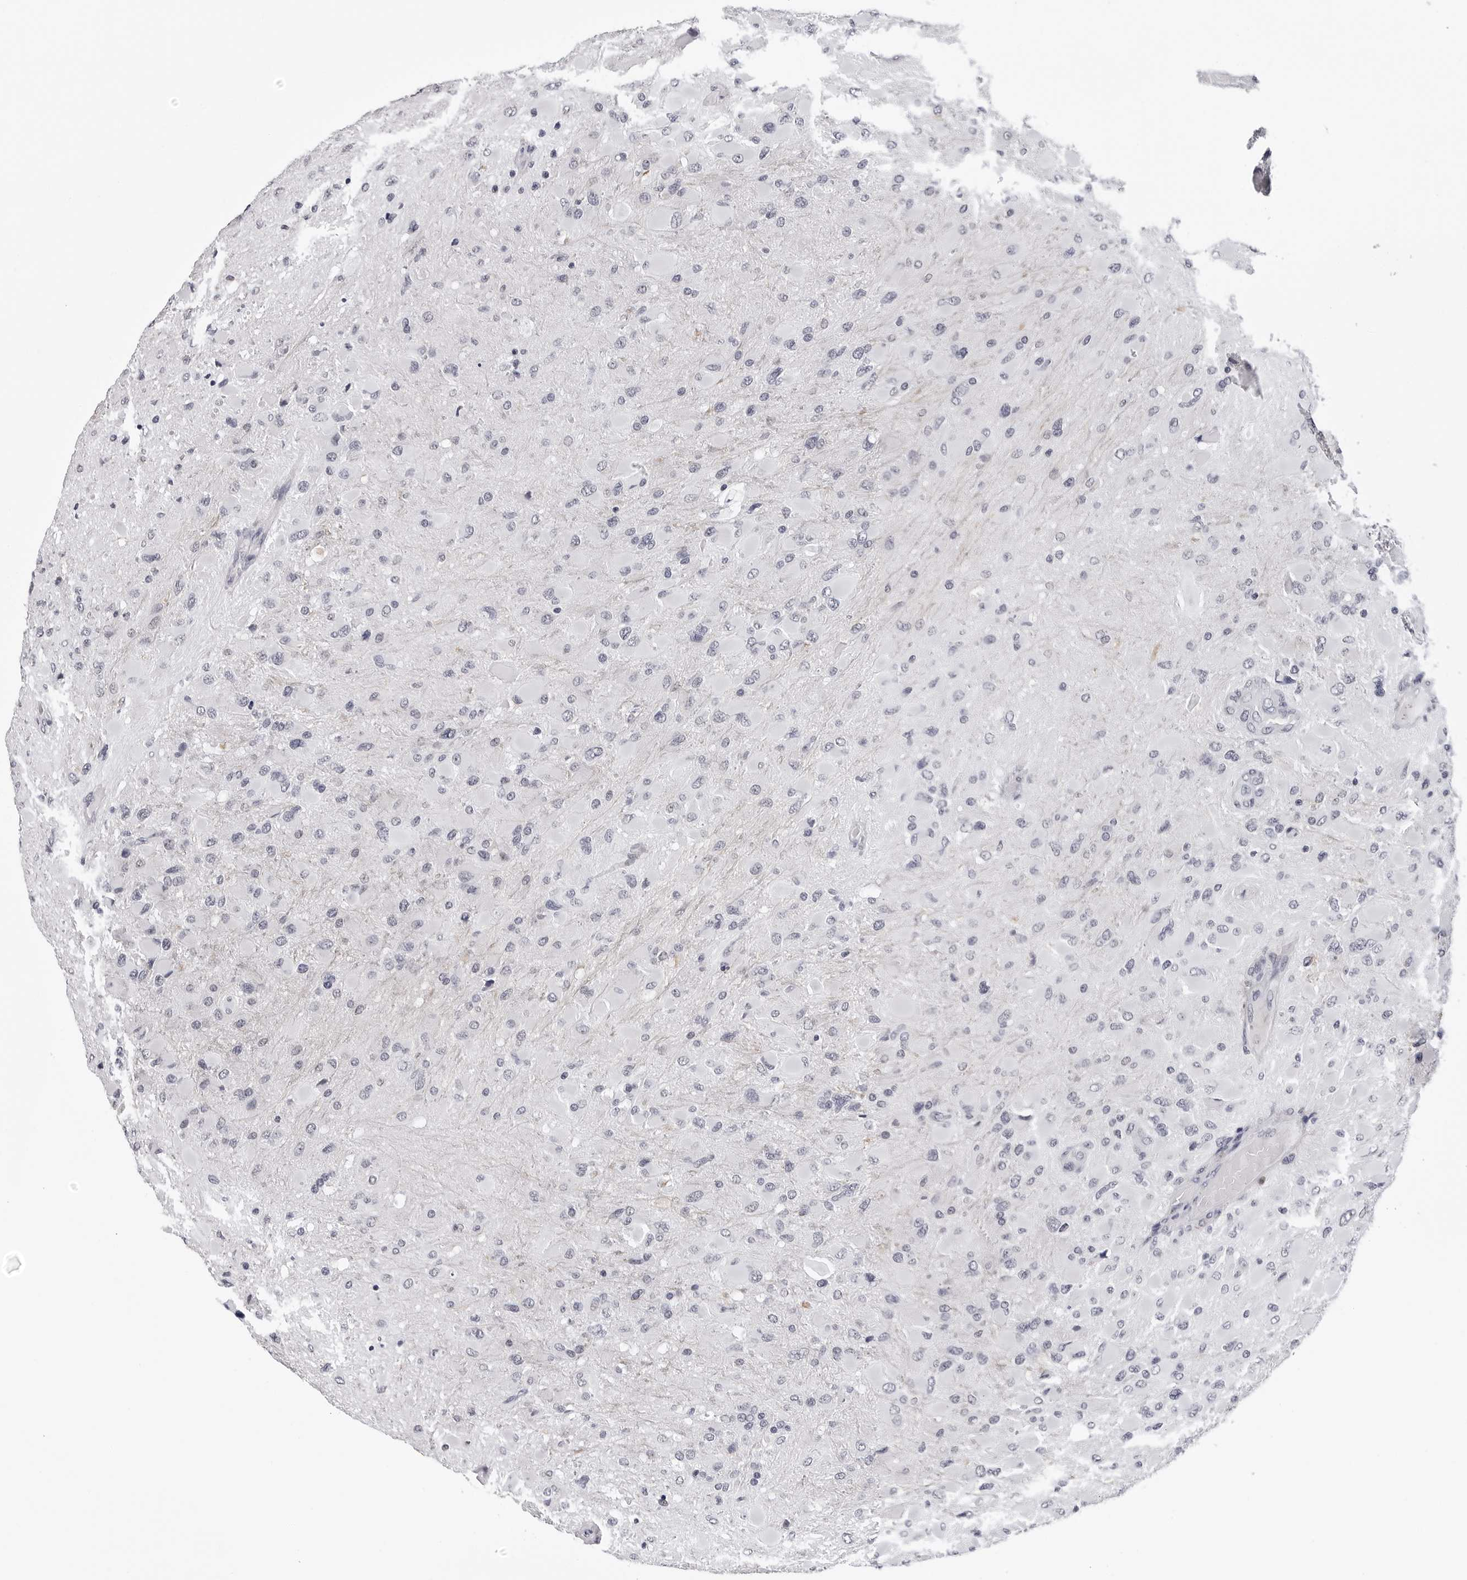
{"staining": {"intensity": "negative", "quantity": "none", "location": "none"}, "tissue": "glioma", "cell_type": "Tumor cells", "image_type": "cancer", "snomed": [{"axis": "morphology", "description": "Glioma, malignant, High grade"}, {"axis": "topography", "description": "Cerebral cortex"}], "caption": "Protein analysis of glioma shows no significant staining in tumor cells. (DAB immunohistochemistry (IHC) with hematoxylin counter stain).", "gene": "GNL2", "patient": {"sex": "female", "age": 36}}